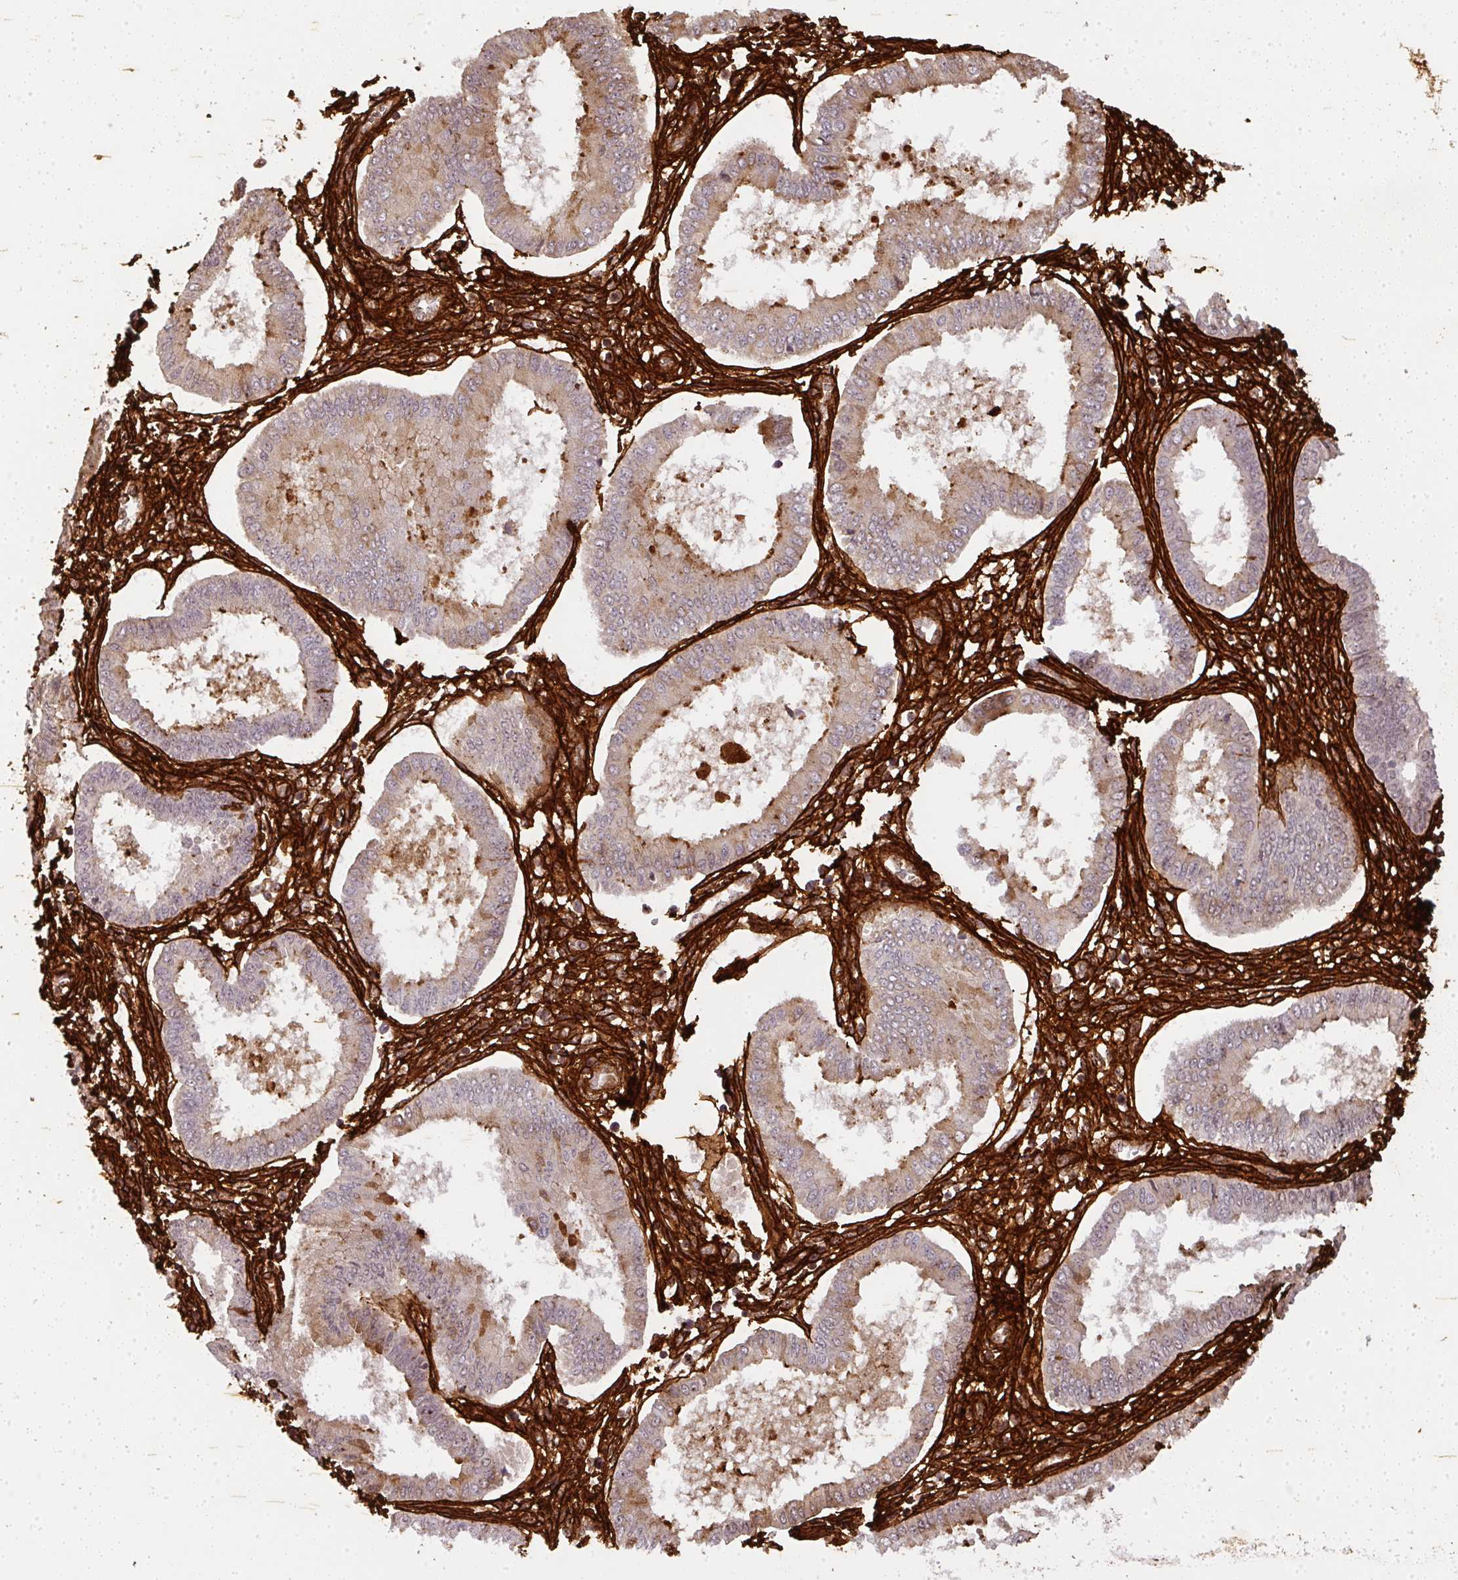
{"staining": {"intensity": "strong", "quantity": ">75%", "location": "cytoplasmic/membranous"}, "tissue": "endometrium", "cell_type": "Cells in endometrial stroma", "image_type": "normal", "snomed": [{"axis": "morphology", "description": "Normal tissue, NOS"}, {"axis": "topography", "description": "Endometrium"}], "caption": "Strong cytoplasmic/membranous staining is appreciated in approximately >75% of cells in endometrial stroma in unremarkable endometrium.", "gene": "COL3A1", "patient": {"sex": "female", "age": 24}}